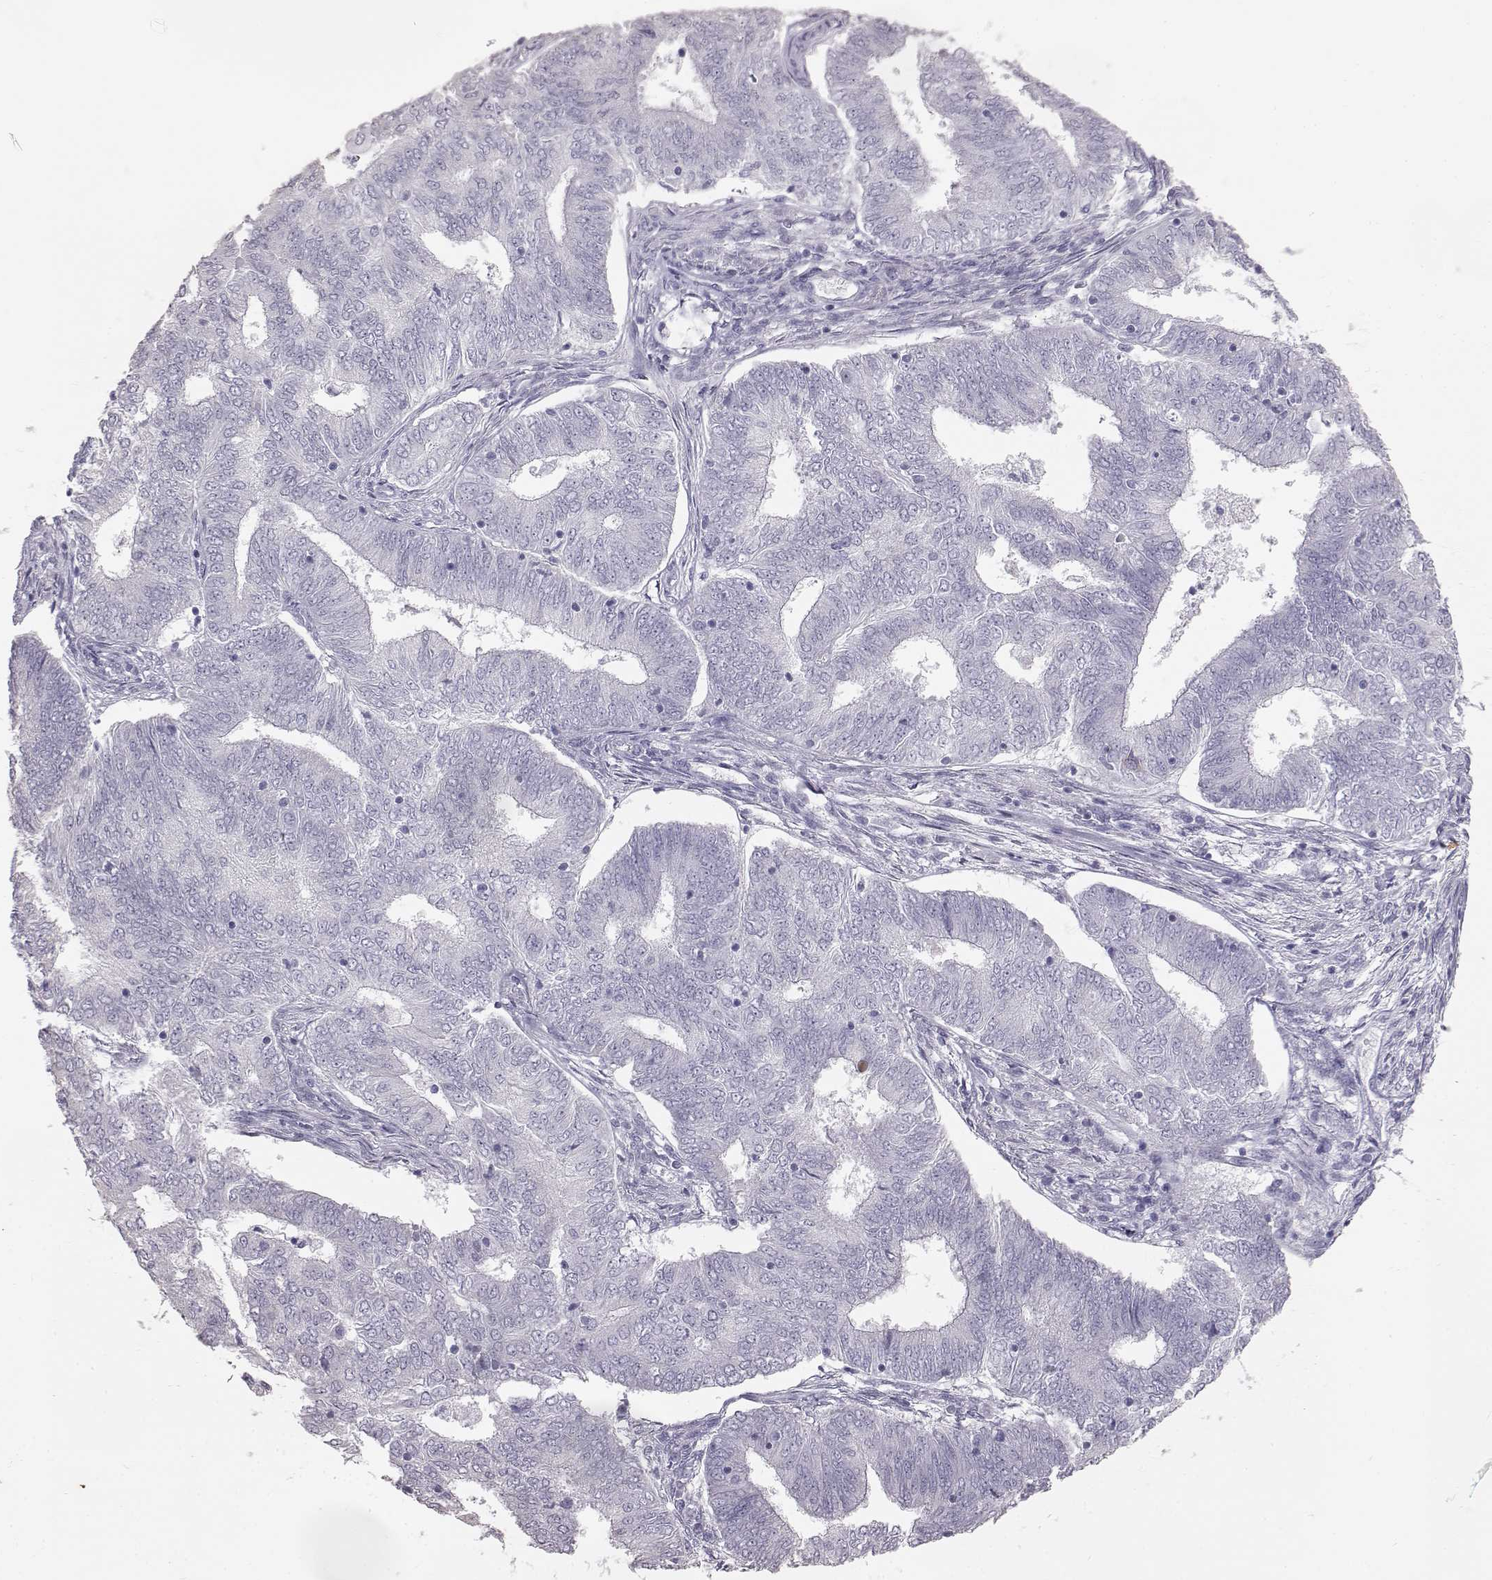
{"staining": {"intensity": "negative", "quantity": "none", "location": "none"}, "tissue": "endometrial cancer", "cell_type": "Tumor cells", "image_type": "cancer", "snomed": [{"axis": "morphology", "description": "Adenocarcinoma, NOS"}, {"axis": "topography", "description": "Endometrium"}], "caption": "This is an IHC histopathology image of human endometrial cancer. There is no positivity in tumor cells.", "gene": "KRT33A", "patient": {"sex": "female", "age": 62}}